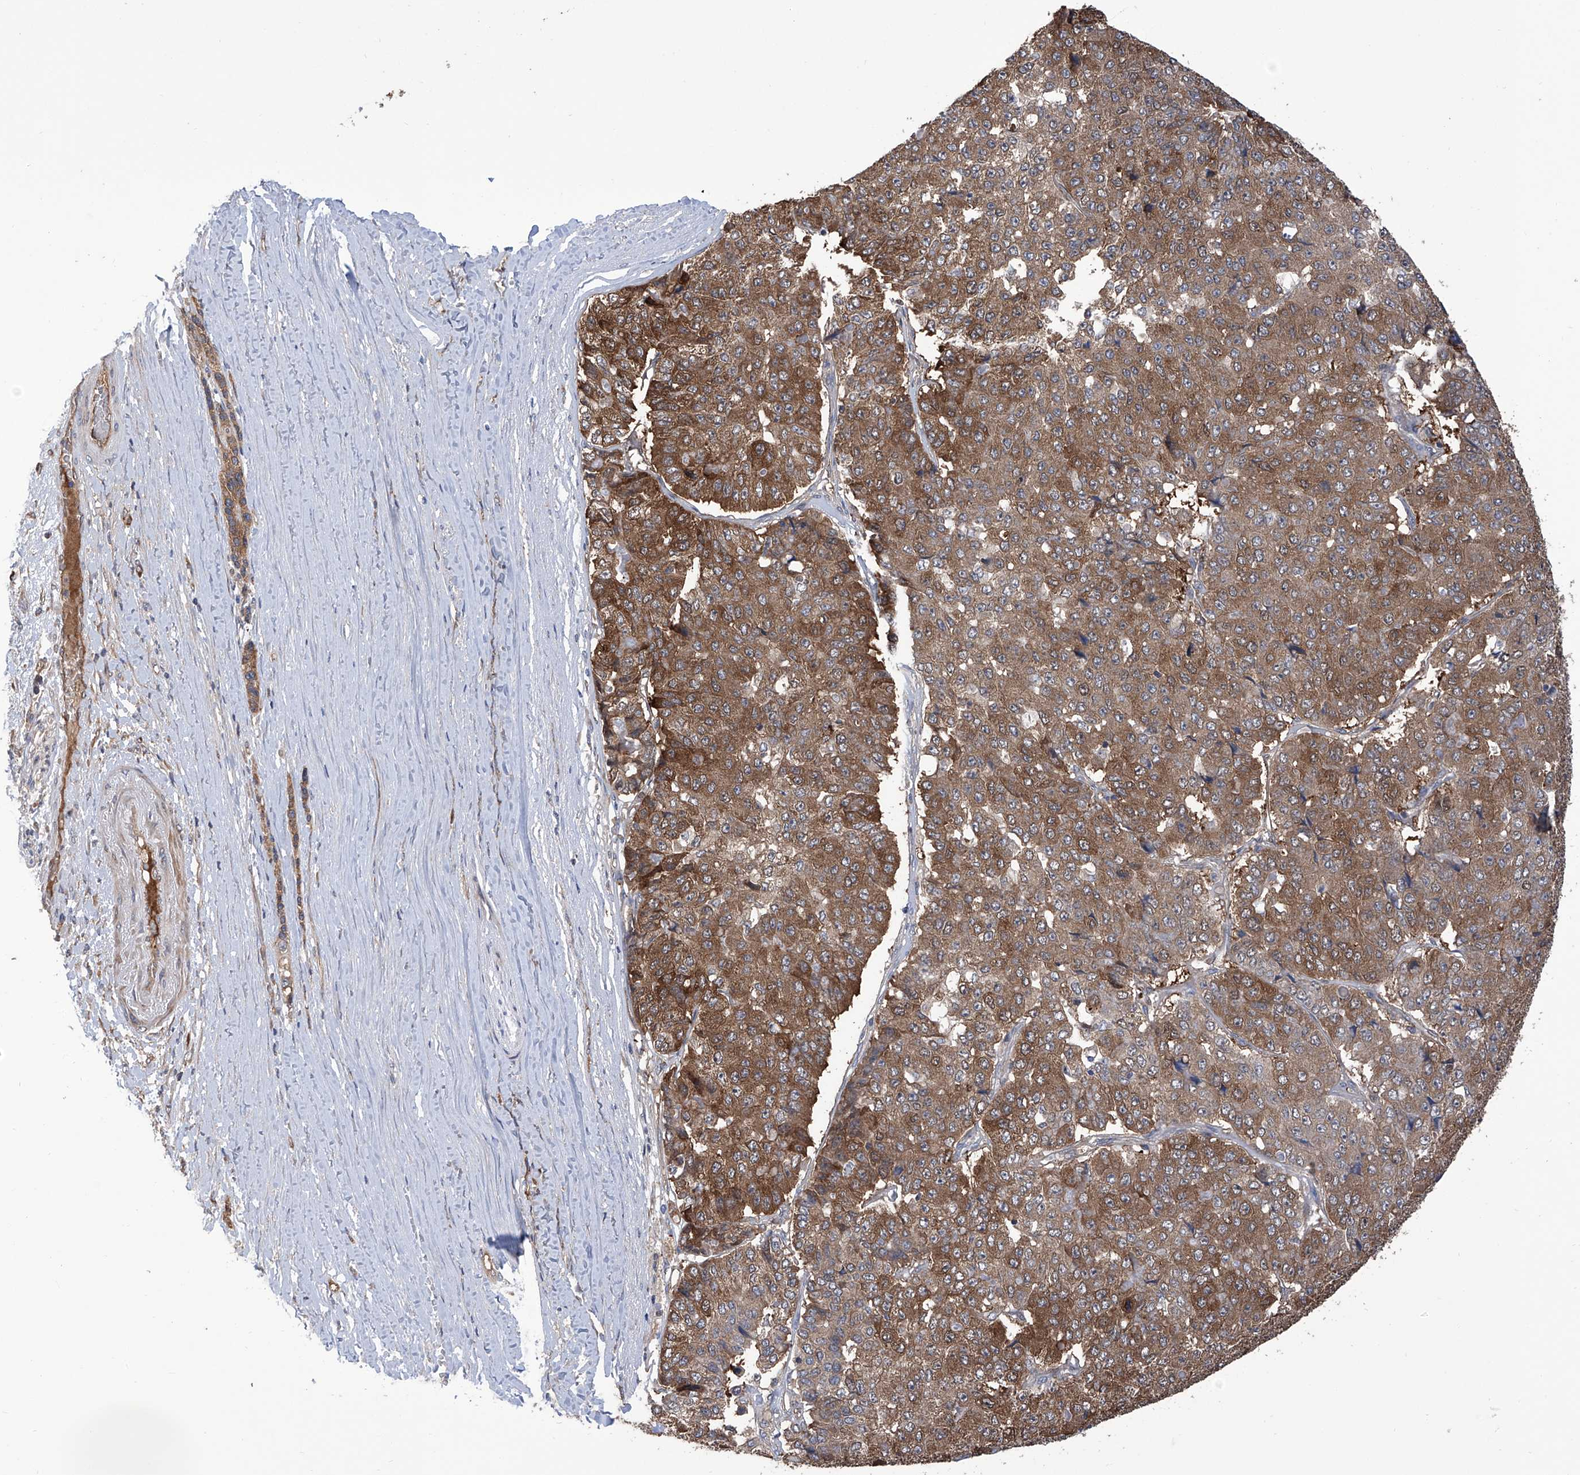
{"staining": {"intensity": "moderate", "quantity": ">75%", "location": "cytoplasmic/membranous"}, "tissue": "pancreatic cancer", "cell_type": "Tumor cells", "image_type": "cancer", "snomed": [{"axis": "morphology", "description": "Adenocarcinoma, NOS"}, {"axis": "topography", "description": "Pancreas"}], "caption": "Immunohistochemistry of pancreatic adenocarcinoma demonstrates medium levels of moderate cytoplasmic/membranous staining in approximately >75% of tumor cells. The staining was performed using DAB, with brown indicating positive protein expression. Nuclei are stained blue with hematoxylin.", "gene": "NUDT17", "patient": {"sex": "male", "age": 50}}